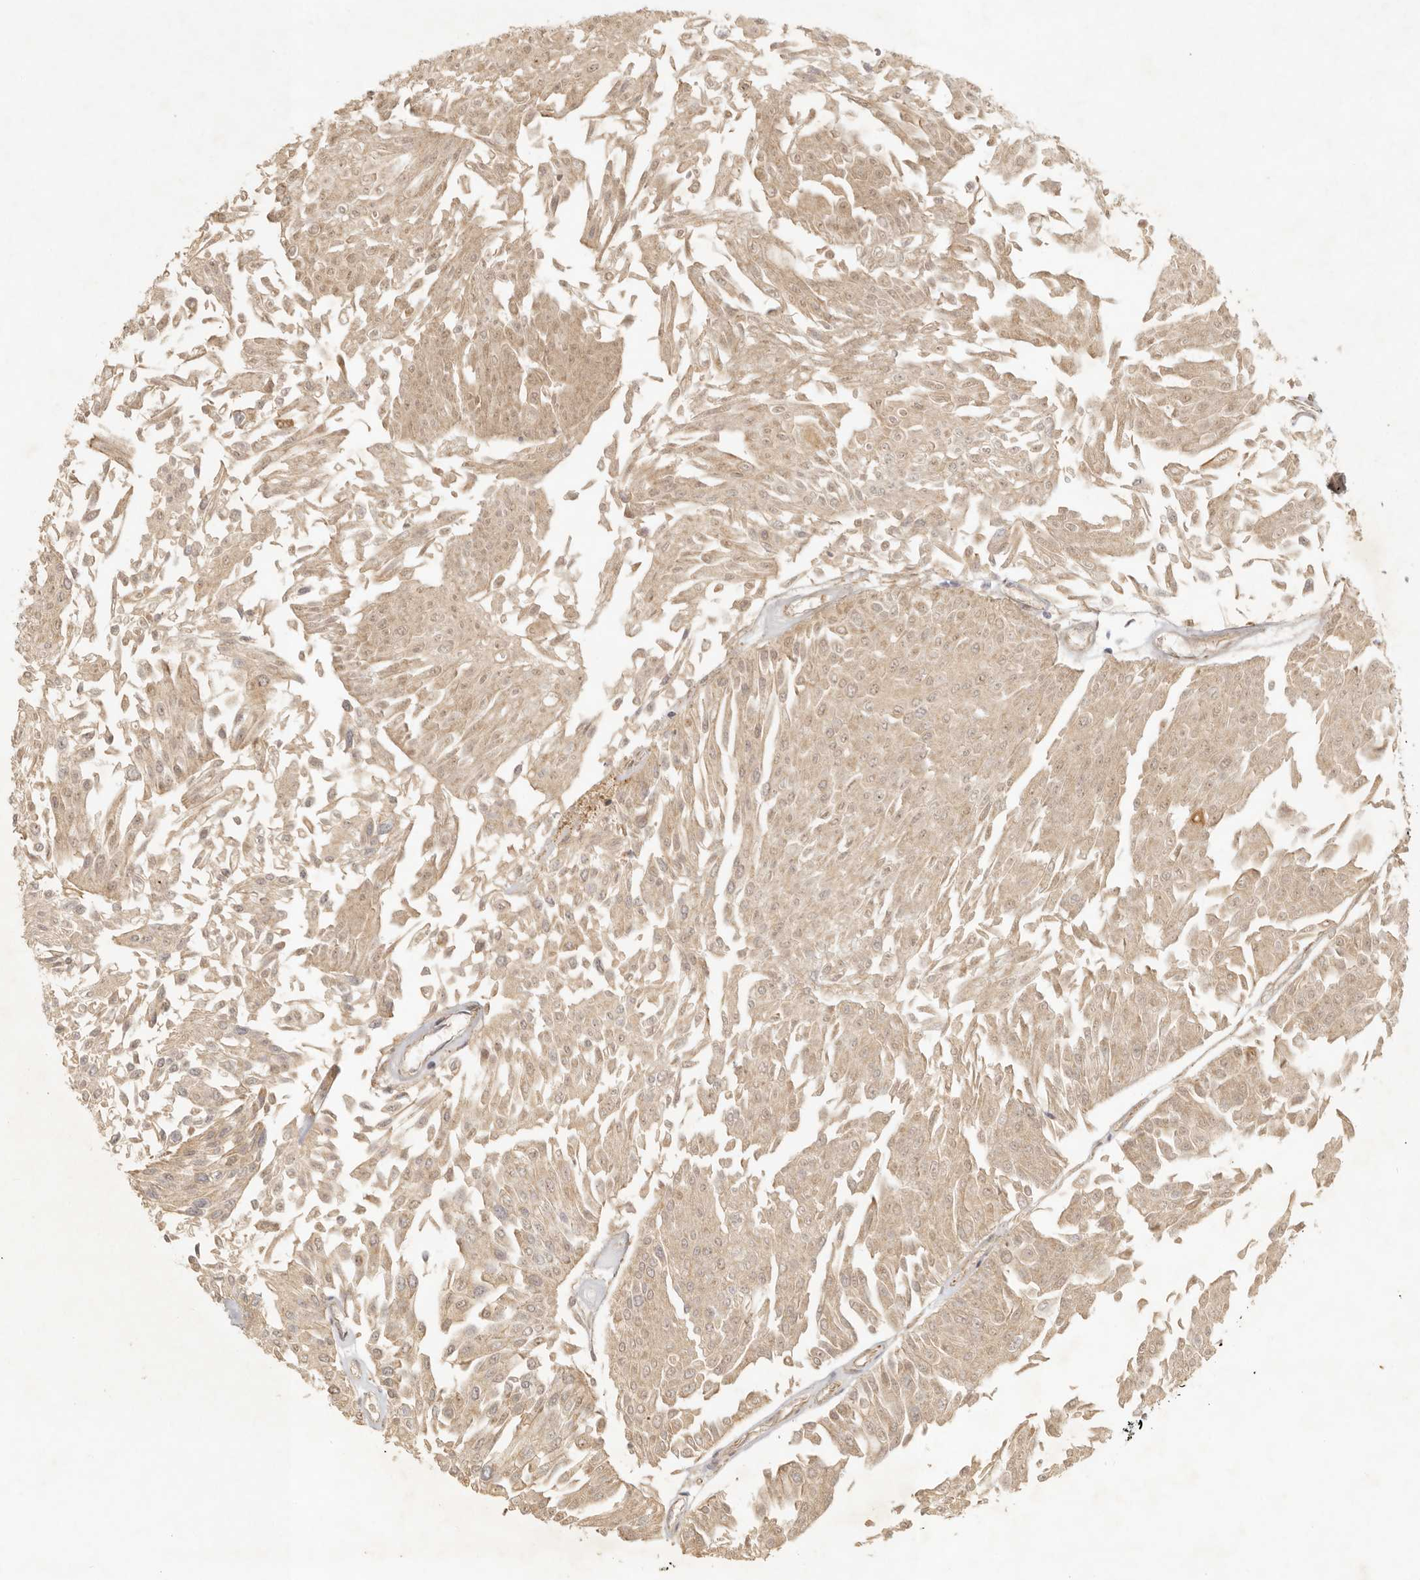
{"staining": {"intensity": "weak", "quantity": ">75%", "location": "cytoplasmic/membranous"}, "tissue": "urothelial cancer", "cell_type": "Tumor cells", "image_type": "cancer", "snomed": [{"axis": "morphology", "description": "Urothelial carcinoma, Low grade"}, {"axis": "topography", "description": "Urinary bladder"}], "caption": "Weak cytoplasmic/membranous staining is seen in about >75% of tumor cells in low-grade urothelial carcinoma. (DAB = brown stain, brightfield microscopy at high magnification).", "gene": "VIPR1", "patient": {"sex": "male", "age": 67}}